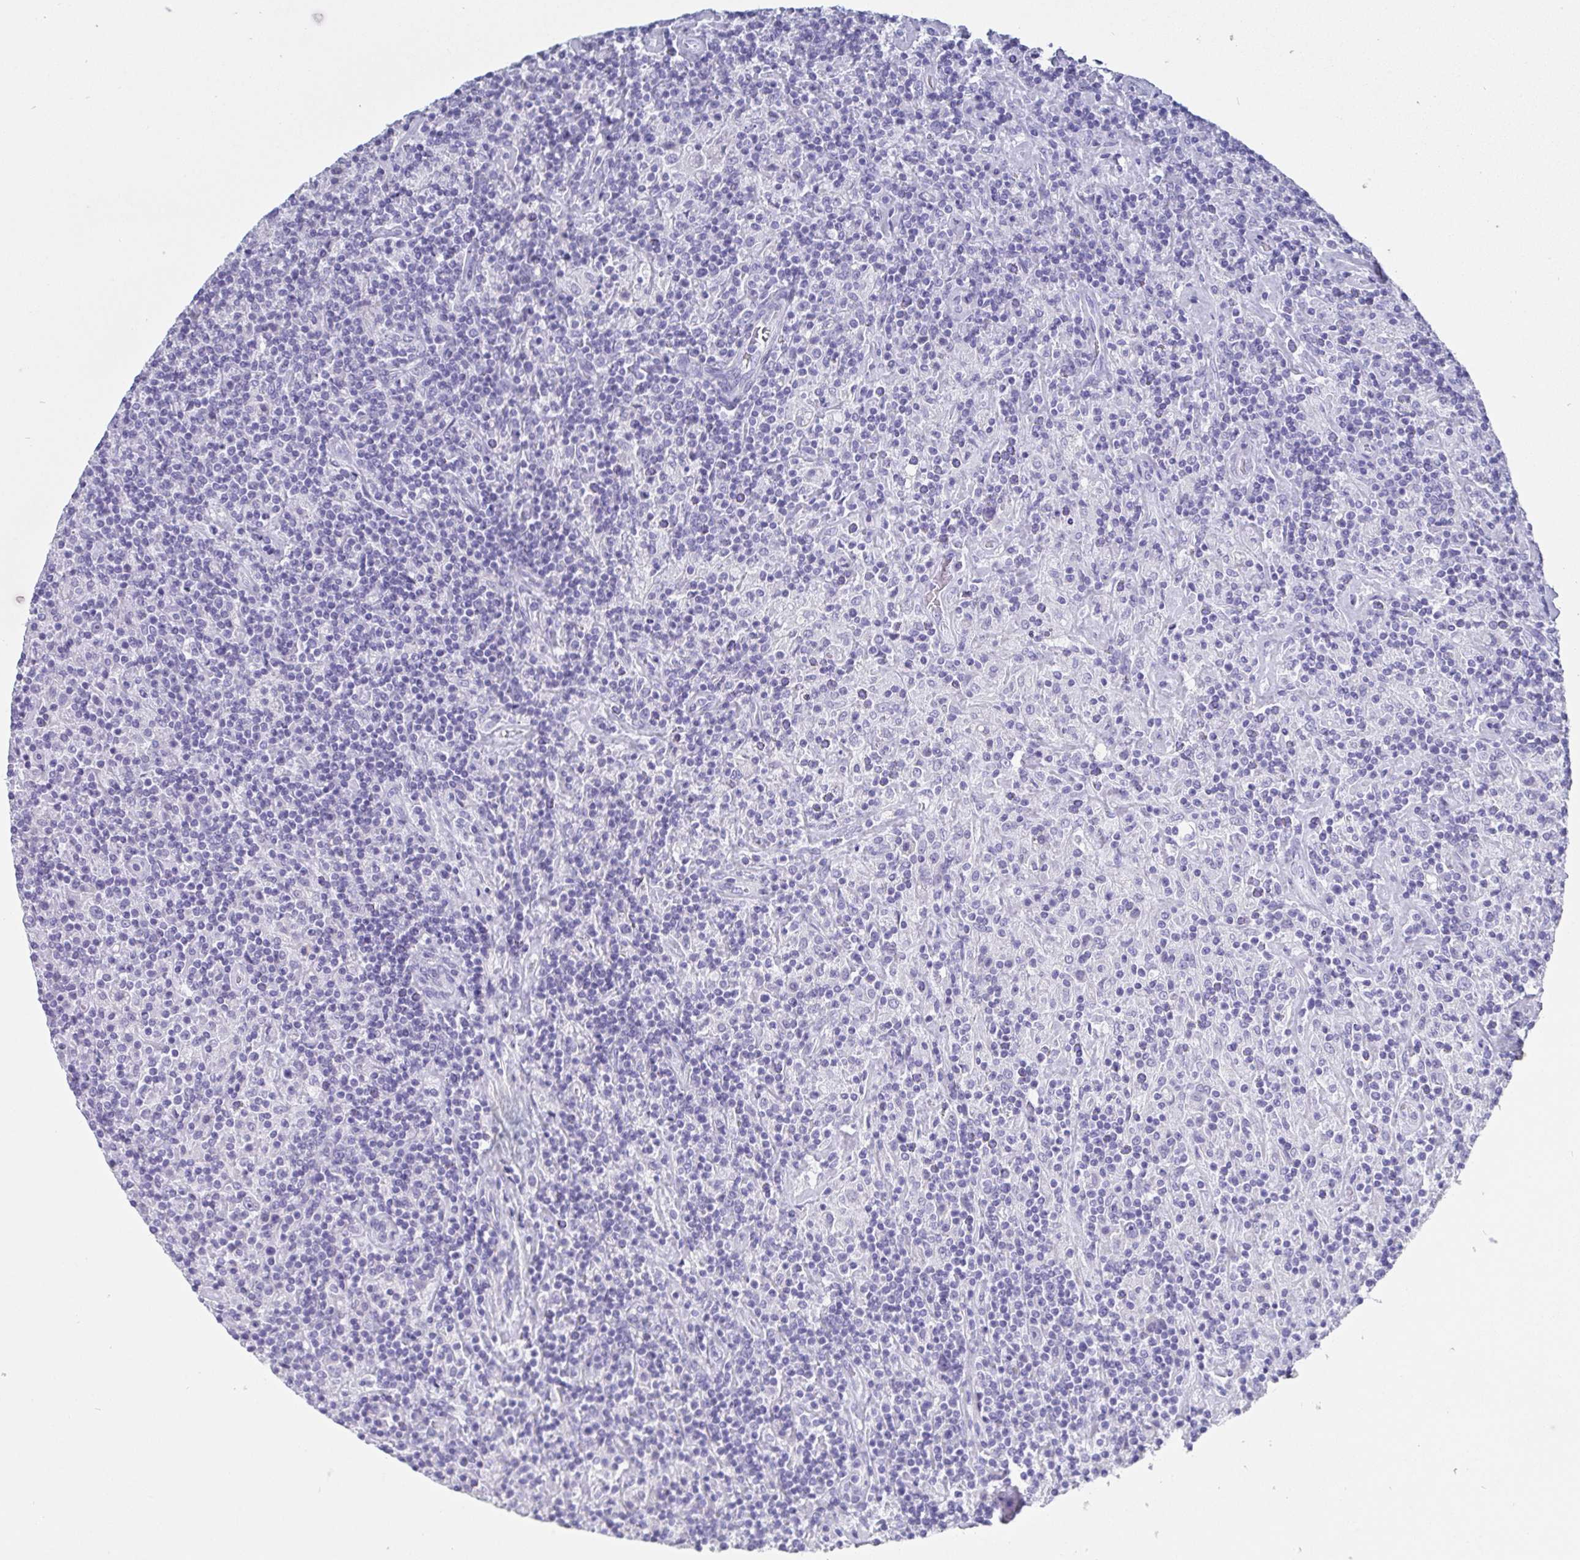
{"staining": {"intensity": "negative", "quantity": "none", "location": "none"}, "tissue": "lymphoma", "cell_type": "Tumor cells", "image_type": "cancer", "snomed": [{"axis": "morphology", "description": "Hodgkin's disease, NOS"}, {"axis": "topography", "description": "Lymph node"}], "caption": "Protein analysis of lymphoma demonstrates no significant positivity in tumor cells.", "gene": "SCGN", "patient": {"sex": "male", "age": 70}}